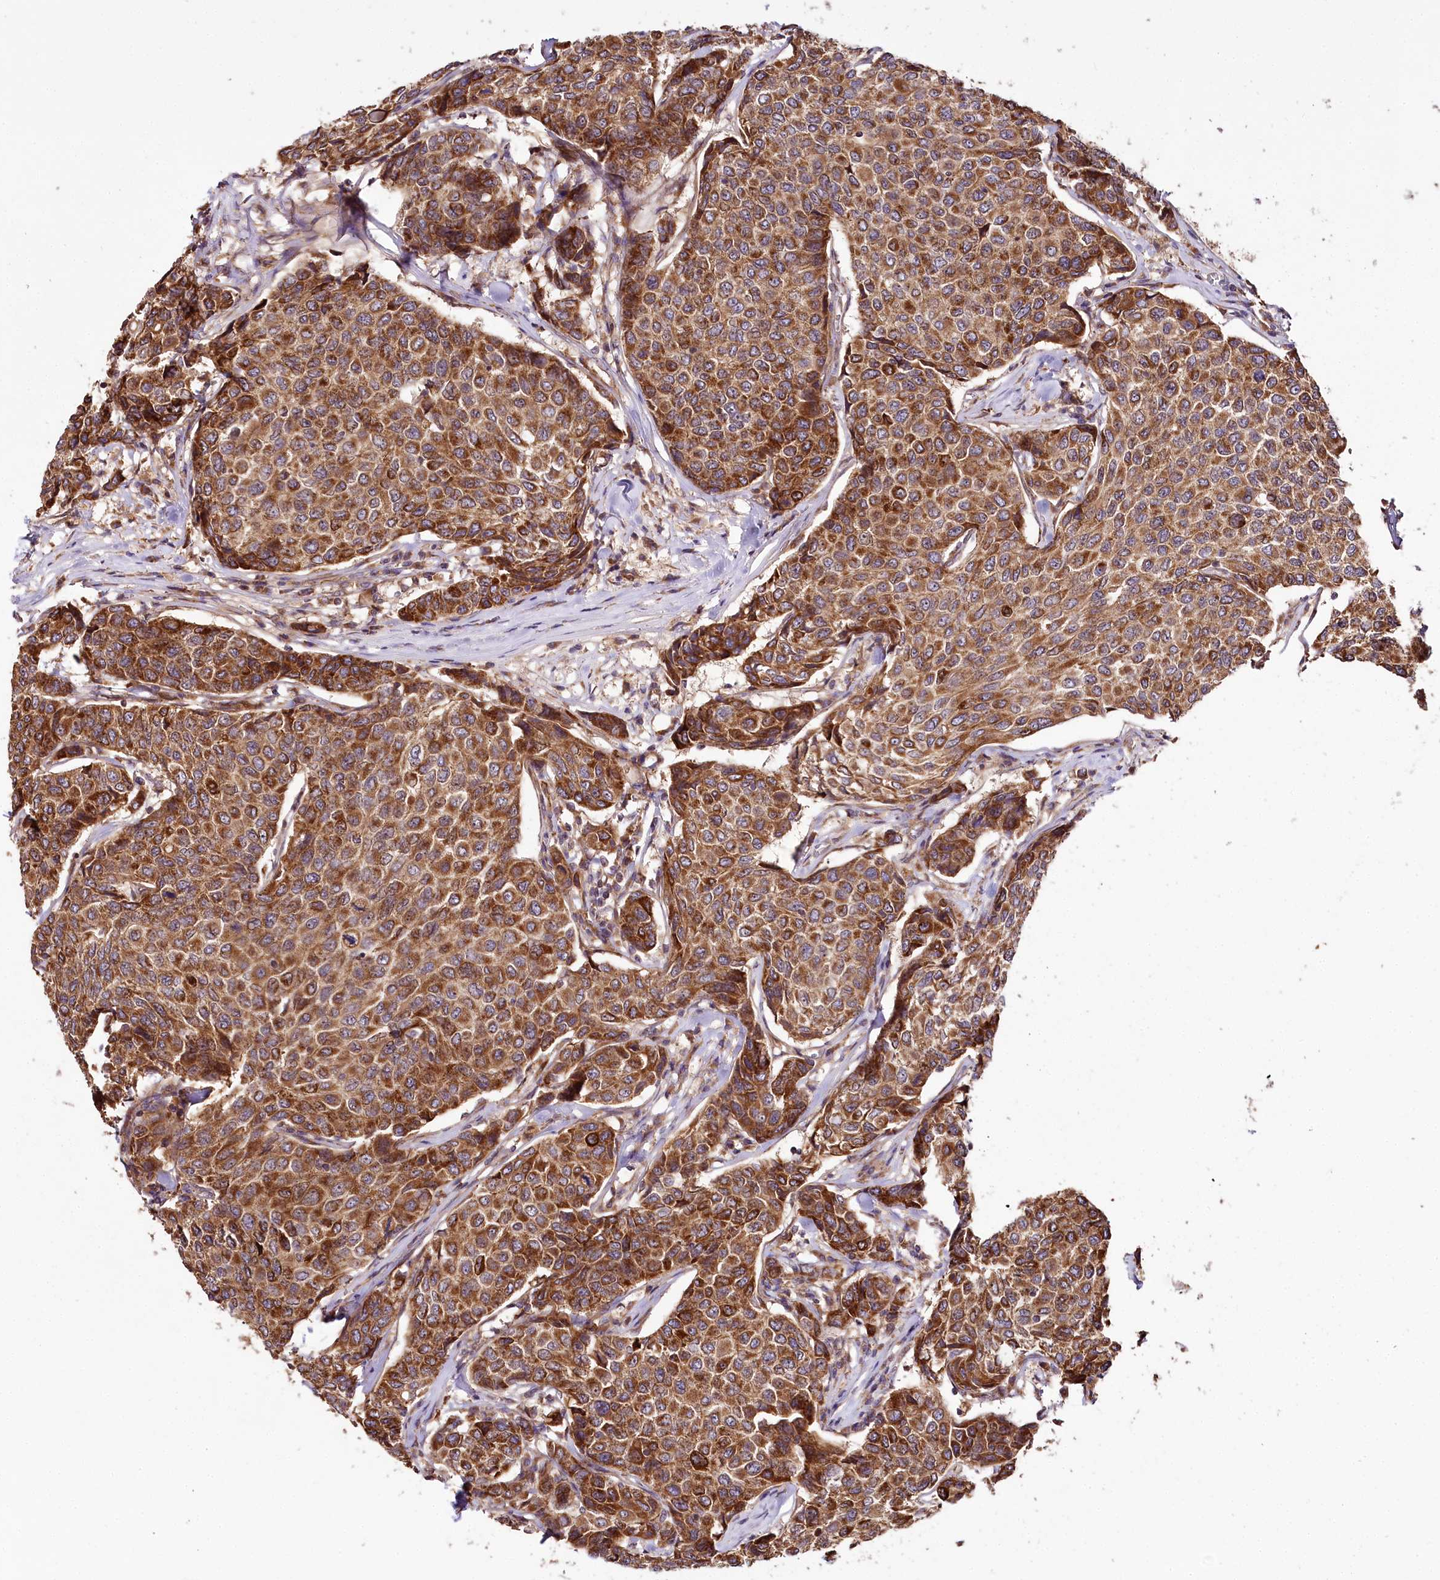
{"staining": {"intensity": "strong", "quantity": ">75%", "location": "cytoplasmic/membranous"}, "tissue": "breast cancer", "cell_type": "Tumor cells", "image_type": "cancer", "snomed": [{"axis": "morphology", "description": "Duct carcinoma"}, {"axis": "topography", "description": "Breast"}], "caption": "High-magnification brightfield microscopy of breast cancer stained with DAB (3,3'-diaminobenzidine) (brown) and counterstained with hematoxylin (blue). tumor cells exhibit strong cytoplasmic/membranous expression is identified in approximately>75% of cells. (brown staining indicates protein expression, while blue staining denotes nuclei).", "gene": "RAB7A", "patient": {"sex": "female", "age": 55}}